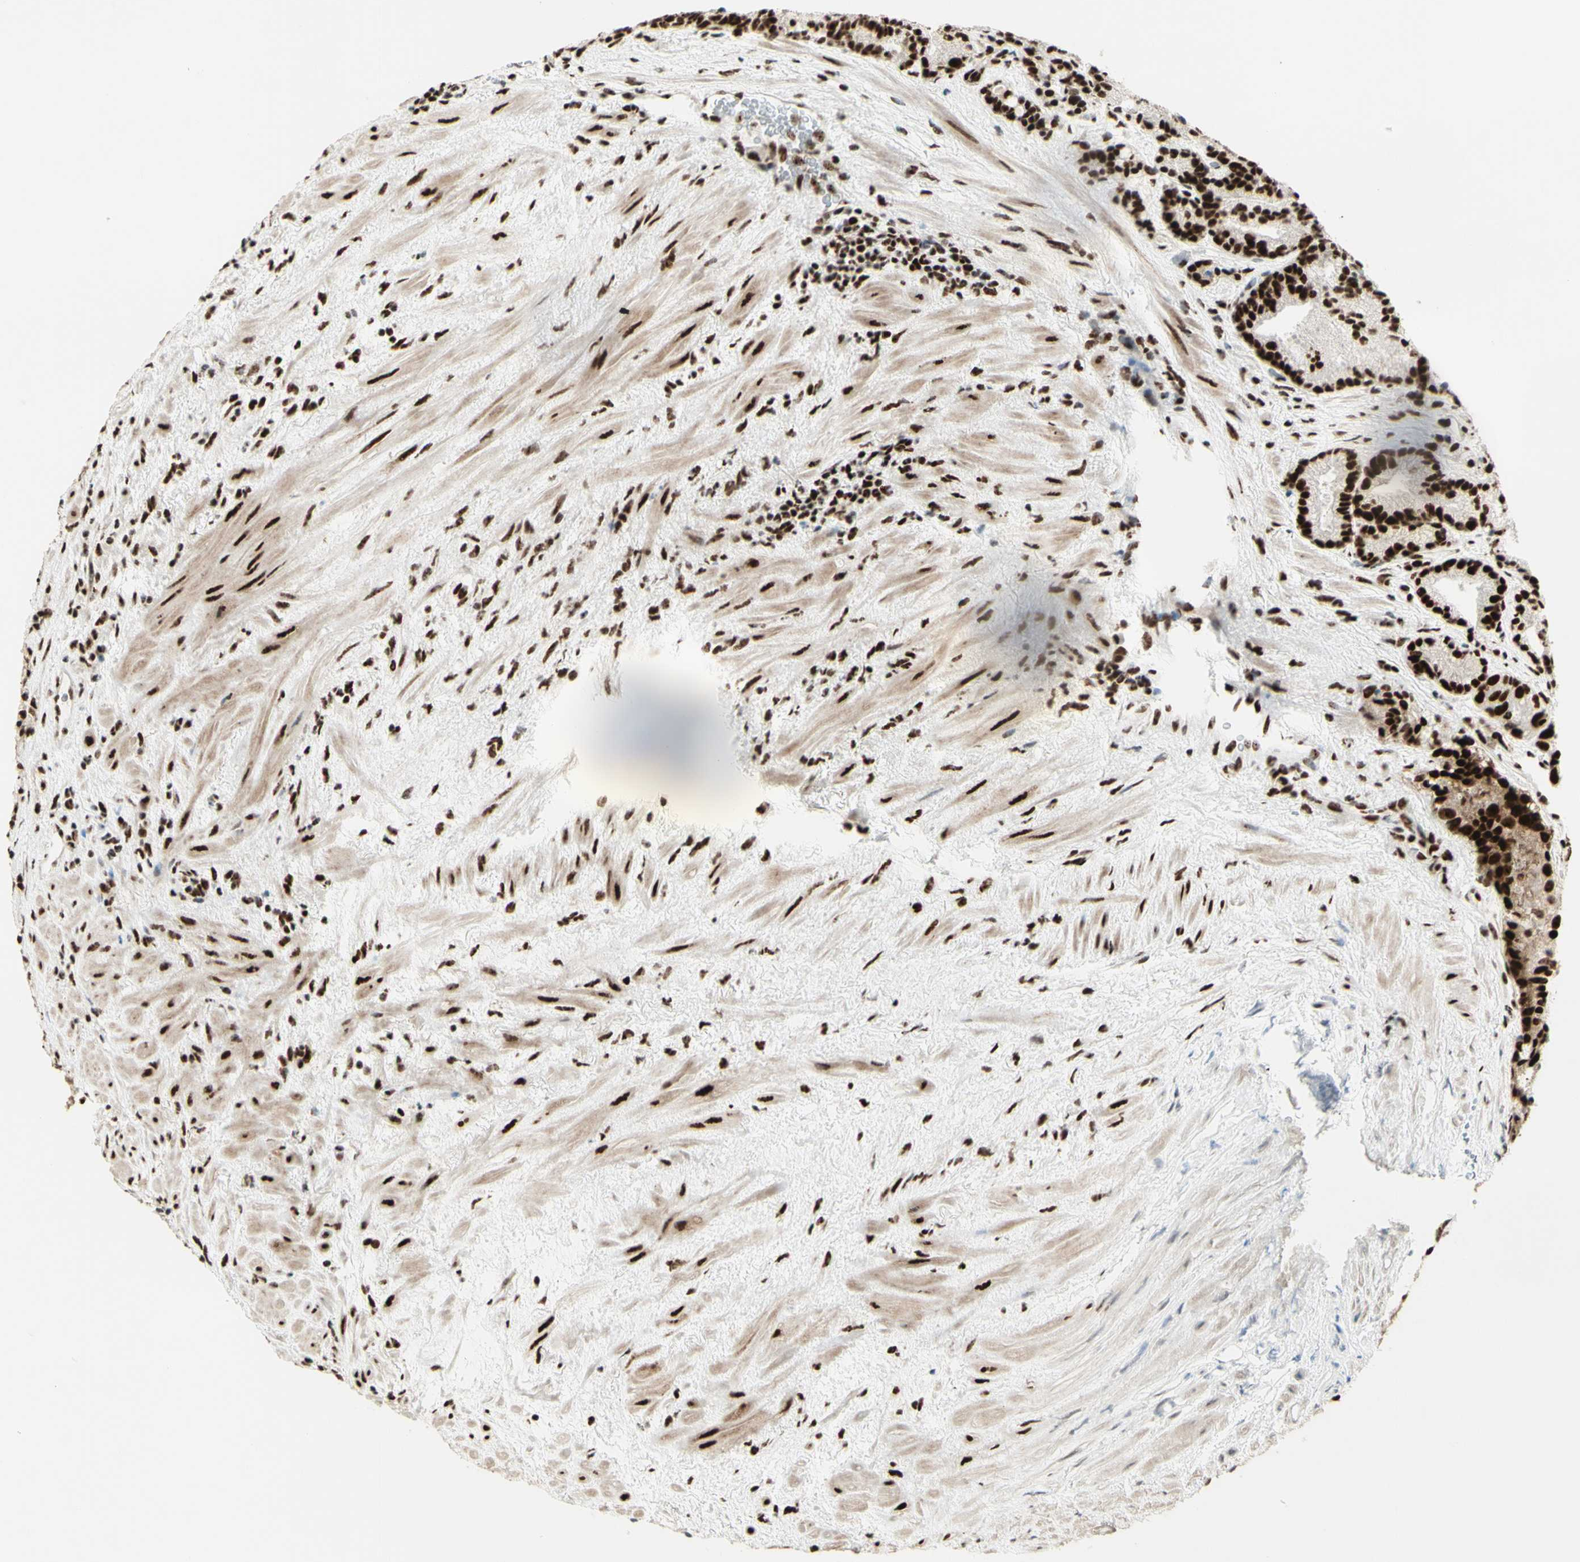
{"staining": {"intensity": "strong", "quantity": ">75%", "location": "nuclear"}, "tissue": "prostate cancer", "cell_type": "Tumor cells", "image_type": "cancer", "snomed": [{"axis": "morphology", "description": "Adenocarcinoma, Low grade"}, {"axis": "topography", "description": "Prostate"}], "caption": "Human prostate adenocarcinoma (low-grade) stained with a brown dye reveals strong nuclear positive expression in about >75% of tumor cells.", "gene": "DHX9", "patient": {"sex": "male", "age": 89}}